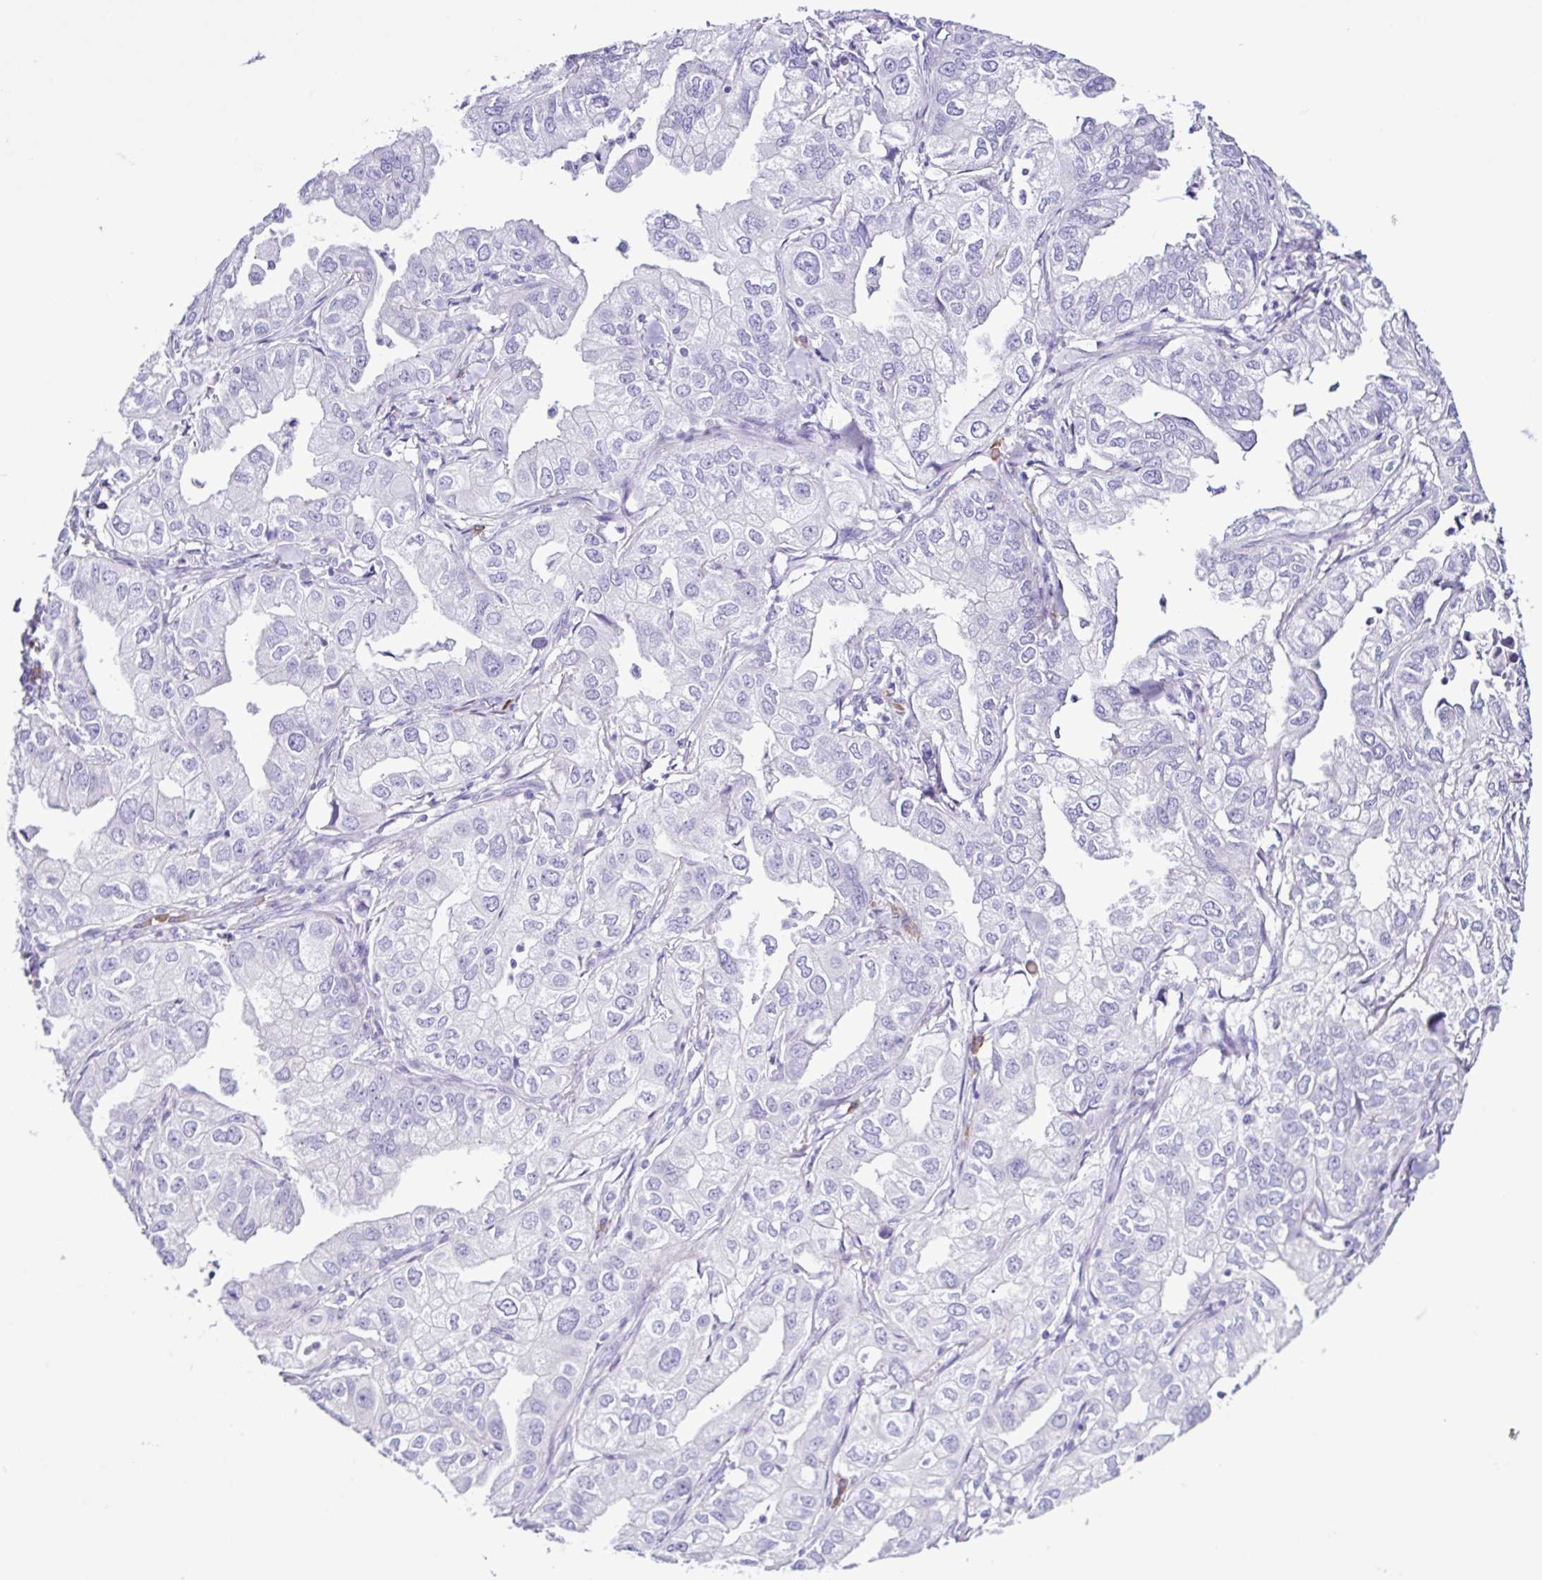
{"staining": {"intensity": "negative", "quantity": "none", "location": "none"}, "tissue": "lung cancer", "cell_type": "Tumor cells", "image_type": "cancer", "snomed": [{"axis": "morphology", "description": "Adenocarcinoma, NOS"}, {"axis": "topography", "description": "Lung"}], "caption": "IHC micrograph of adenocarcinoma (lung) stained for a protein (brown), which reveals no staining in tumor cells.", "gene": "PIGF", "patient": {"sex": "male", "age": 48}}